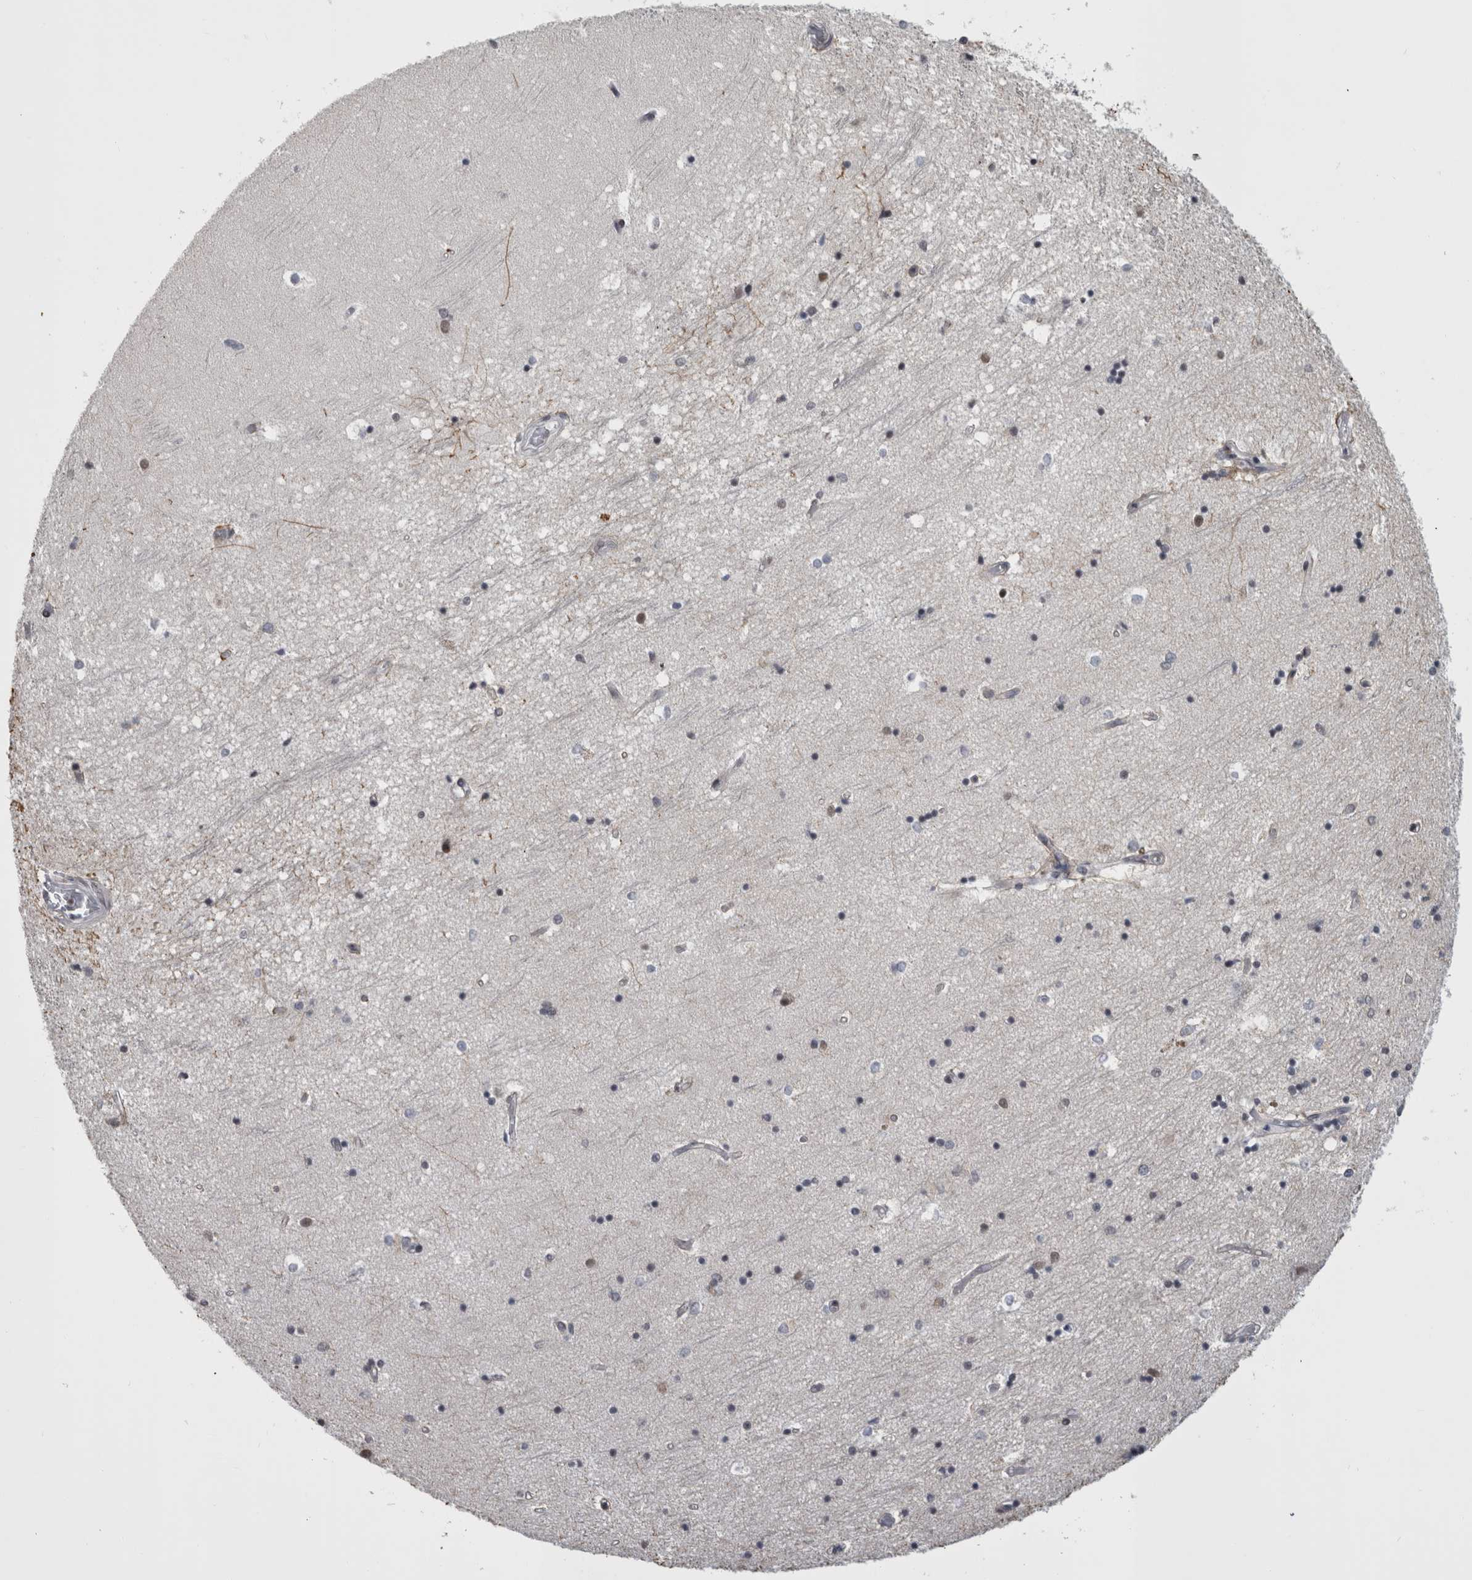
{"staining": {"intensity": "weak", "quantity": "<25%", "location": "nuclear"}, "tissue": "hippocampus", "cell_type": "Glial cells", "image_type": "normal", "snomed": [{"axis": "morphology", "description": "Normal tissue, NOS"}, {"axis": "topography", "description": "Hippocampus"}], "caption": "Micrograph shows no significant protein staining in glial cells of benign hippocampus.", "gene": "ARID4B", "patient": {"sex": "male", "age": 45}}